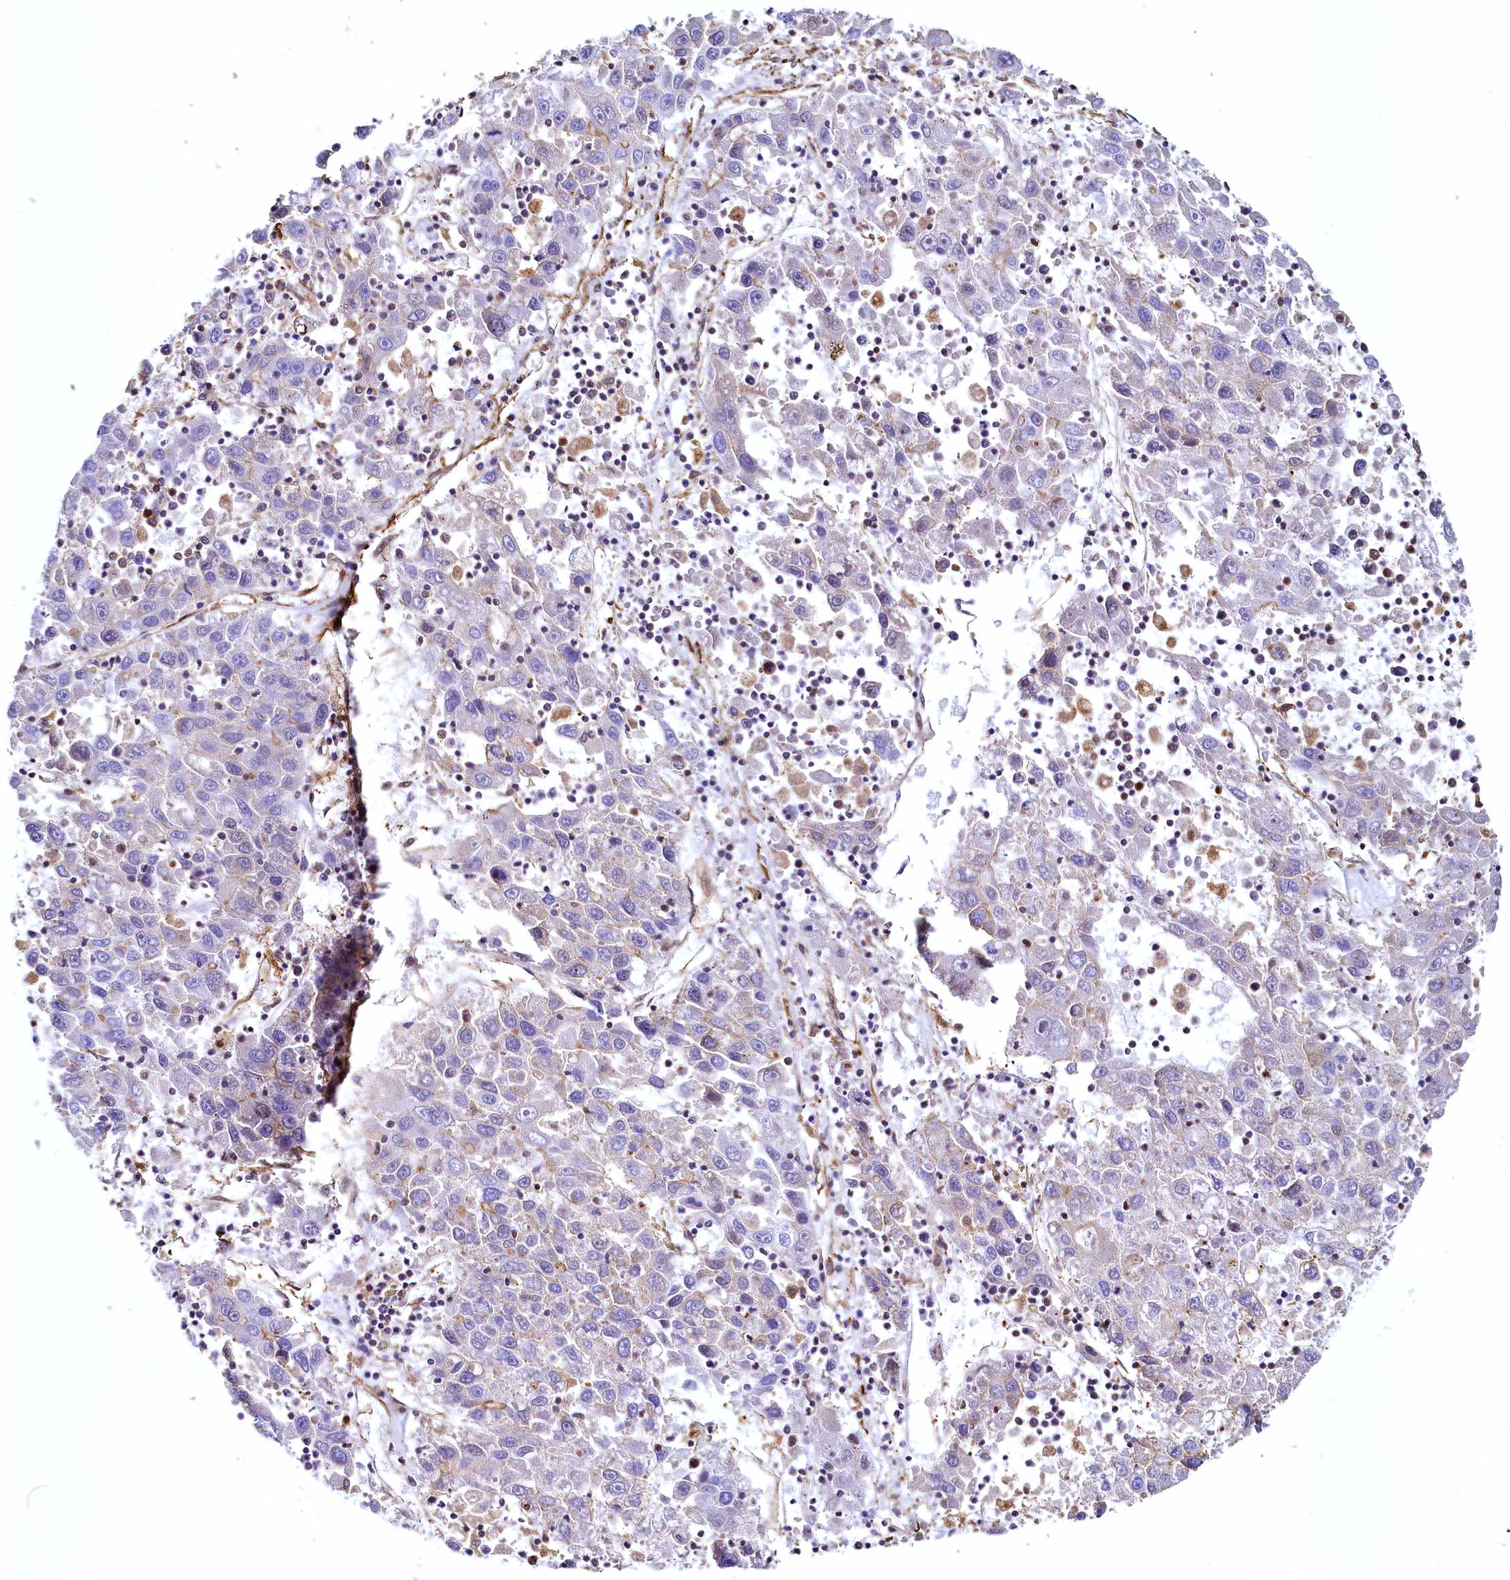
{"staining": {"intensity": "negative", "quantity": "none", "location": "none"}, "tissue": "liver cancer", "cell_type": "Tumor cells", "image_type": "cancer", "snomed": [{"axis": "morphology", "description": "Carcinoma, Hepatocellular, NOS"}, {"axis": "topography", "description": "Liver"}], "caption": "IHC of liver hepatocellular carcinoma demonstrates no expression in tumor cells.", "gene": "THBS1", "patient": {"sex": "male", "age": 49}}